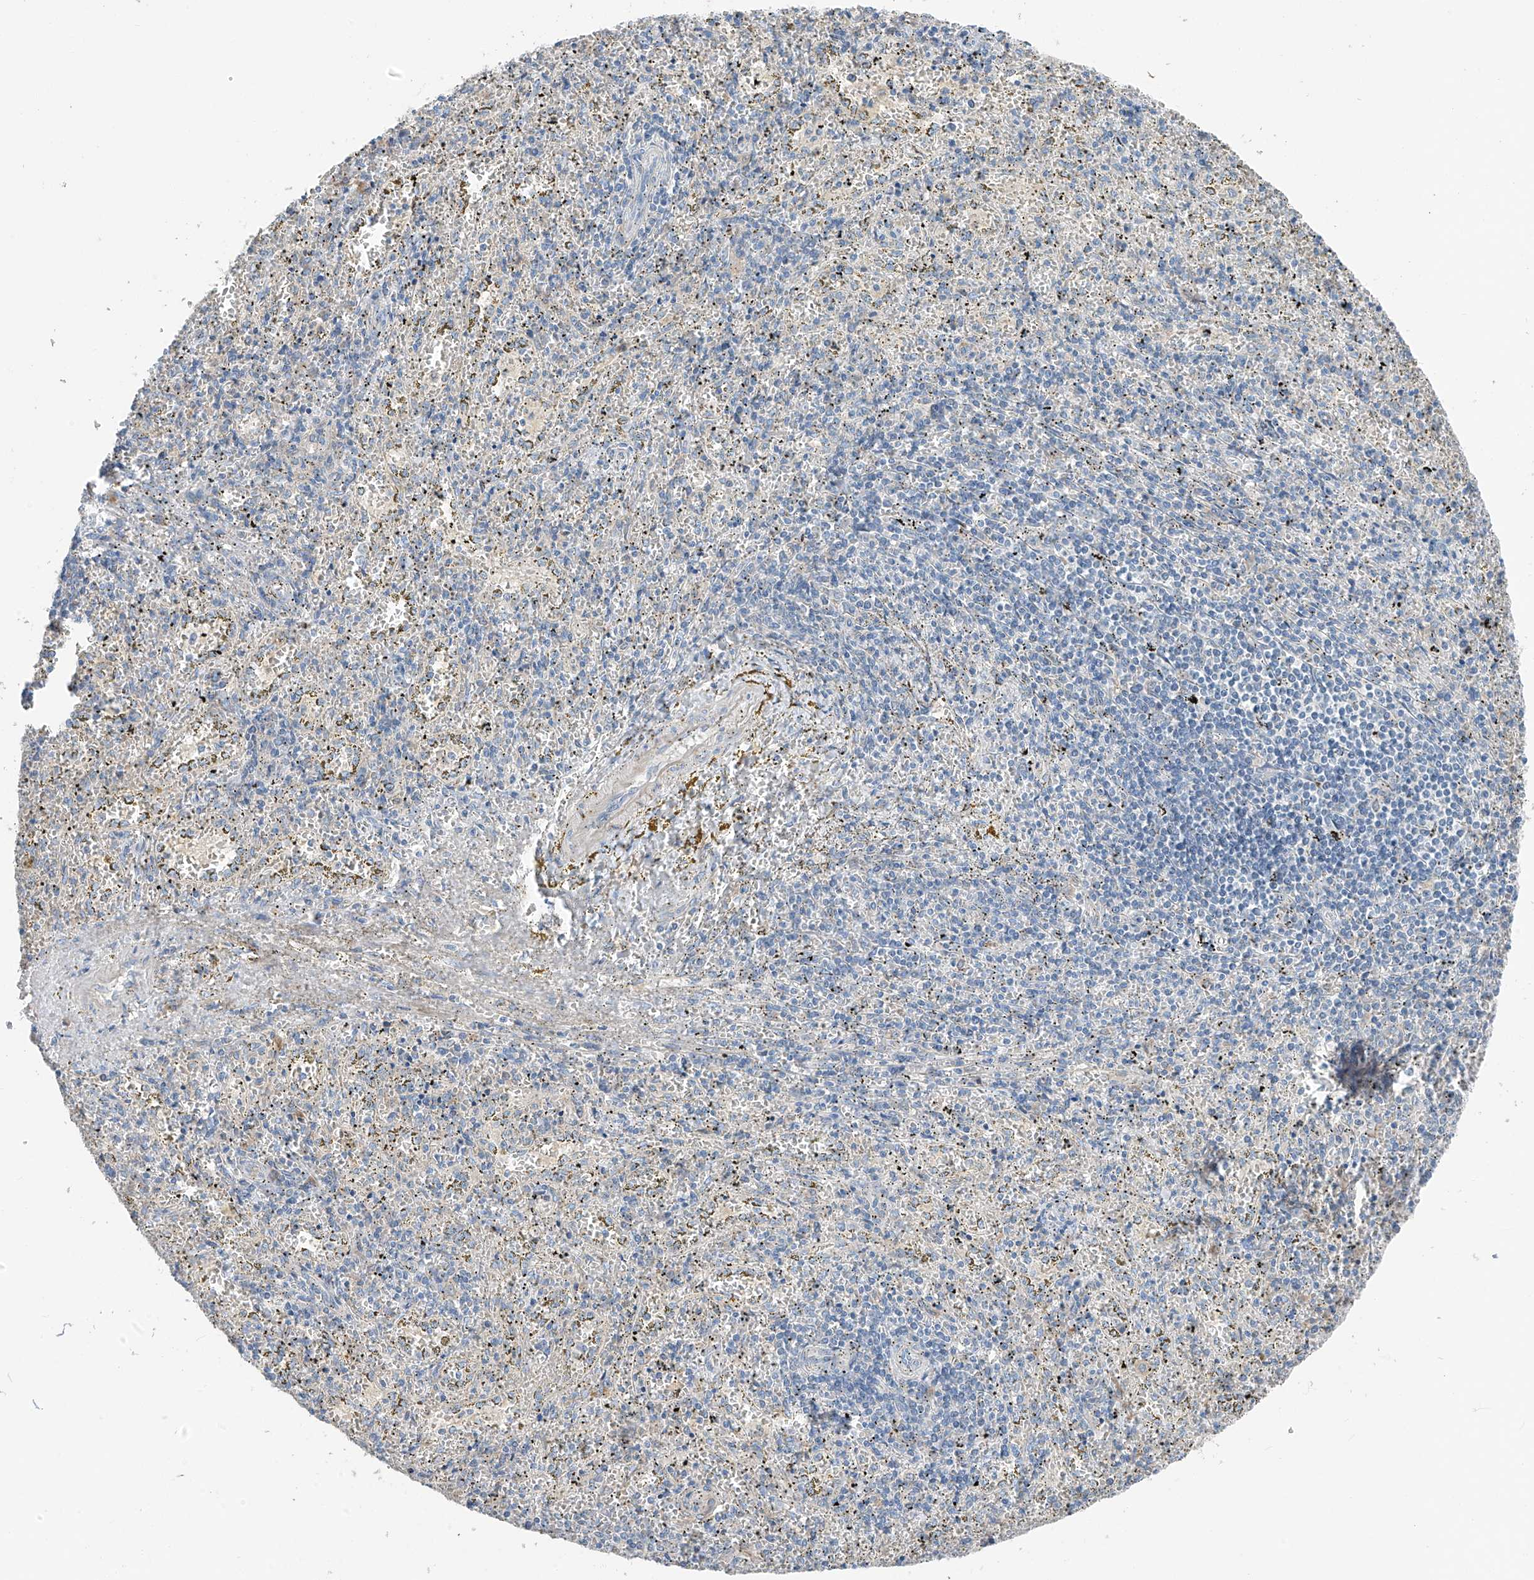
{"staining": {"intensity": "negative", "quantity": "none", "location": "none"}, "tissue": "spleen", "cell_type": "Cells in red pulp", "image_type": "normal", "snomed": [{"axis": "morphology", "description": "Normal tissue, NOS"}, {"axis": "topography", "description": "Spleen"}], "caption": "IHC of normal human spleen exhibits no expression in cells in red pulp.", "gene": "GALNTL6", "patient": {"sex": "male", "age": 11}}